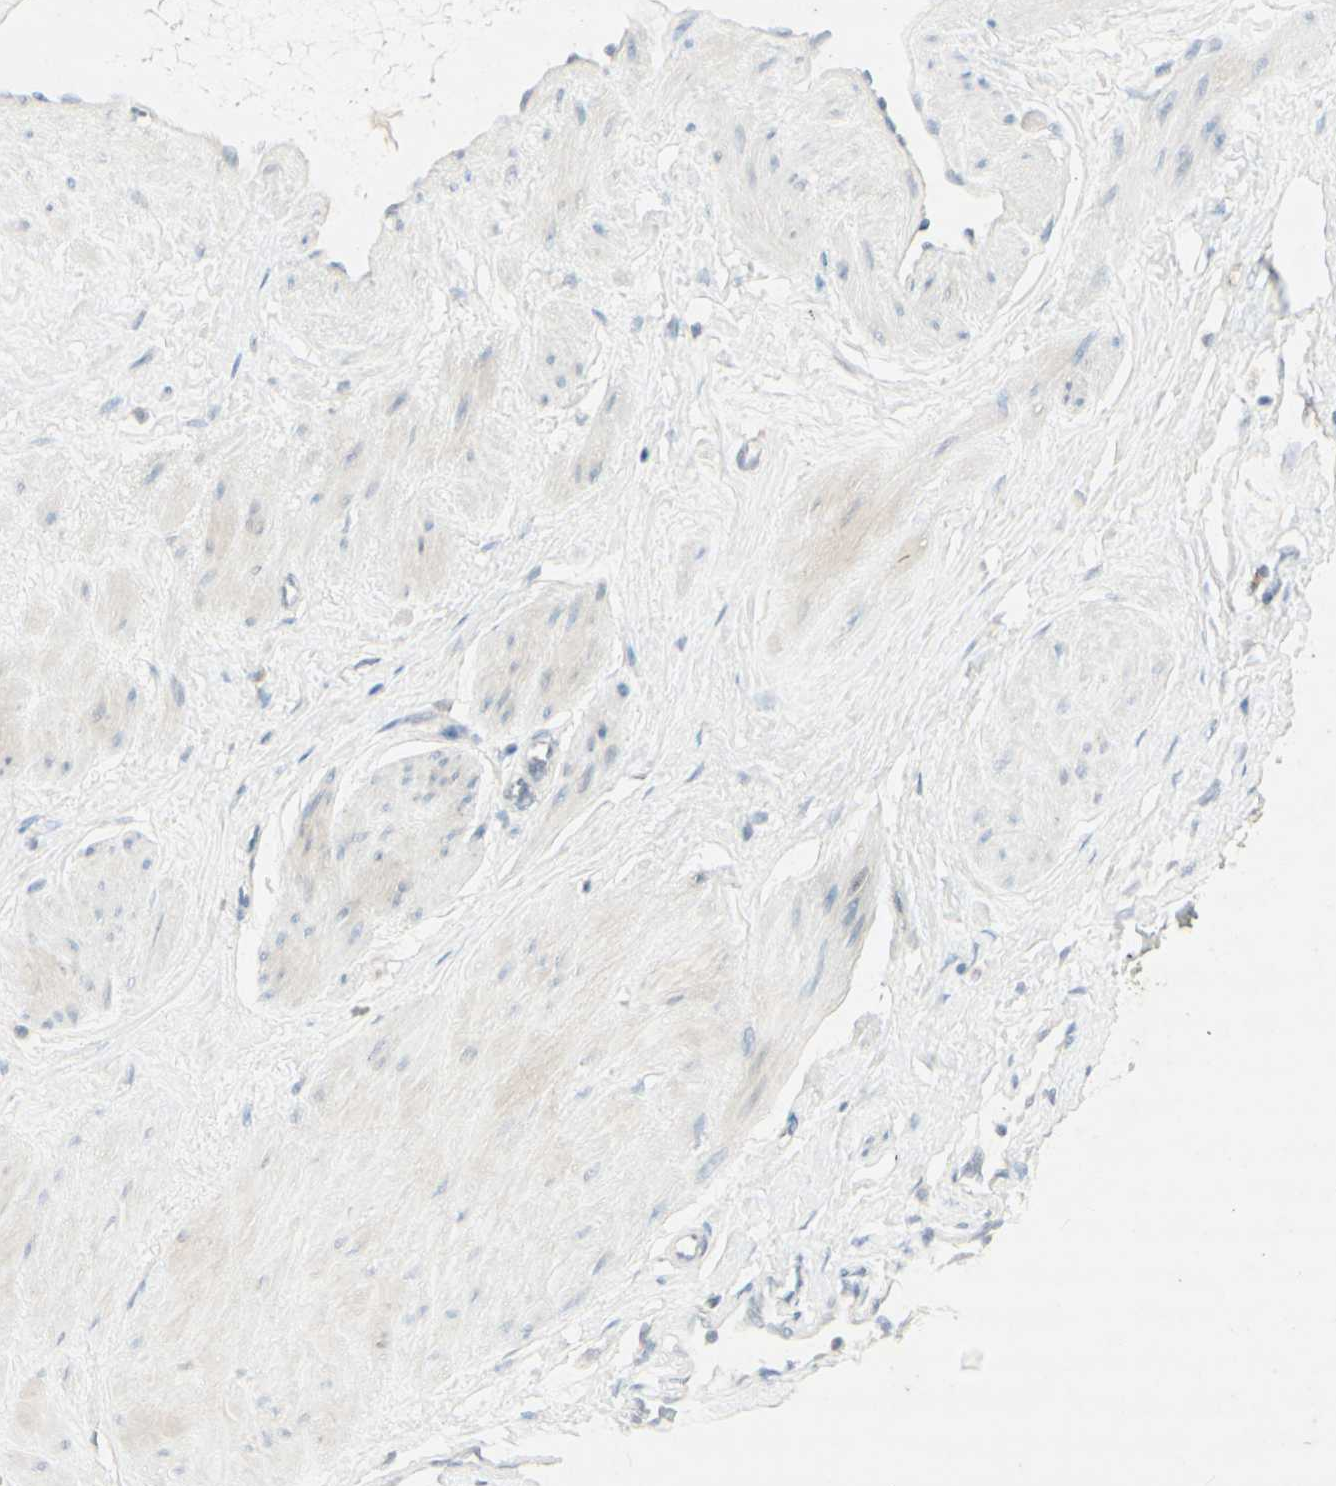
{"staining": {"intensity": "negative", "quantity": "none", "location": "none"}, "tissue": "adipose tissue", "cell_type": "Adipocytes", "image_type": "normal", "snomed": [{"axis": "morphology", "description": "Normal tissue, NOS"}, {"axis": "topography", "description": "Soft tissue"}, {"axis": "topography", "description": "Vascular tissue"}], "caption": "Immunohistochemistry photomicrograph of normal human adipose tissue stained for a protein (brown), which displays no positivity in adipocytes. (Brightfield microscopy of DAB immunohistochemistry (IHC) at high magnification).", "gene": "ATP6V1B1", "patient": {"sex": "female", "age": 35}}